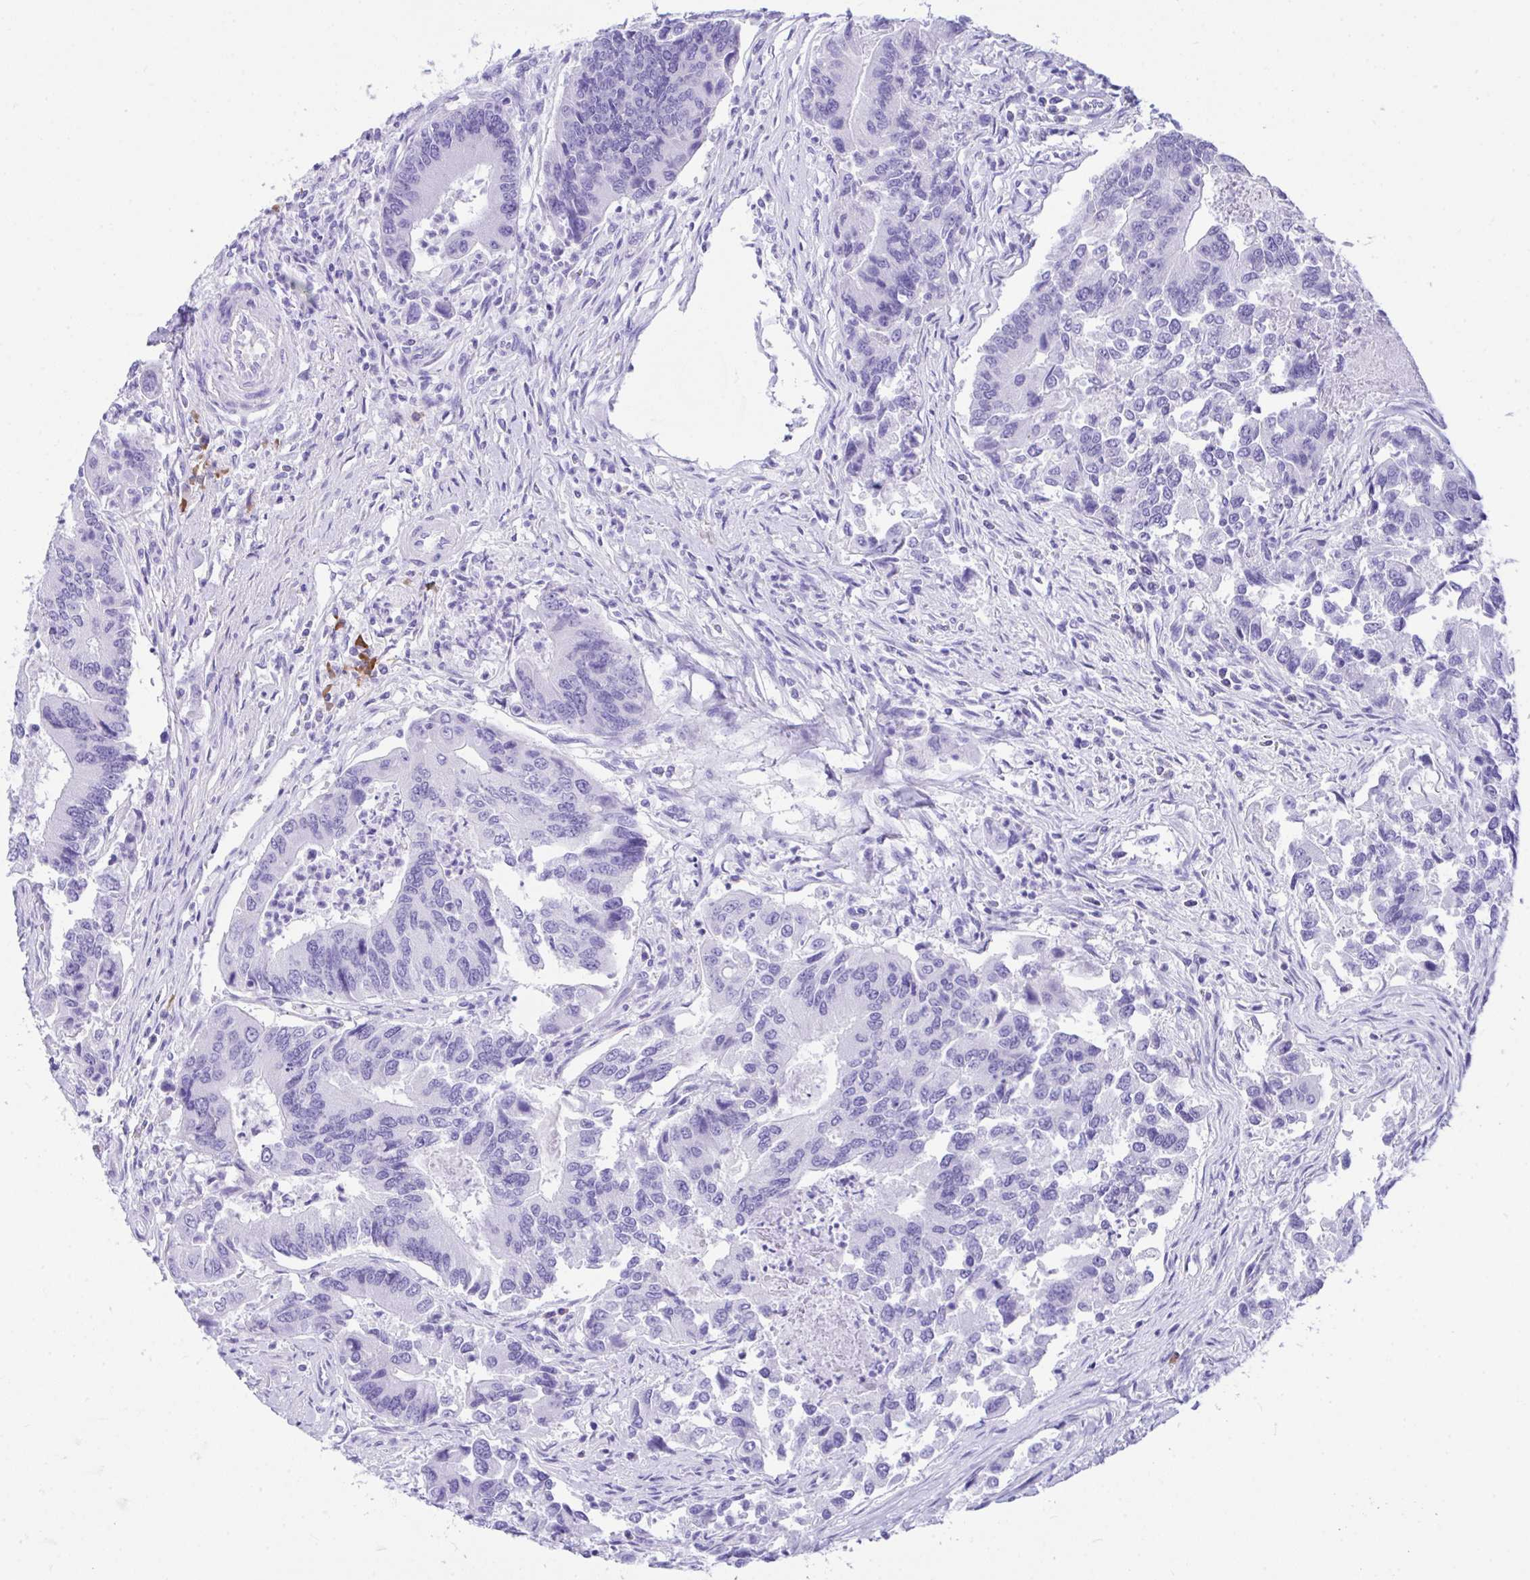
{"staining": {"intensity": "negative", "quantity": "none", "location": "none"}, "tissue": "colorectal cancer", "cell_type": "Tumor cells", "image_type": "cancer", "snomed": [{"axis": "morphology", "description": "Adenocarcinoma, NOS"}, {"axis": "topography", "description": "Colon"}], "caption": "The histopathology image demonstrates no staining of tumor cells in colorectal cancer (adenocarcinoma). (Immunohistochemistry, brightfield microscopy, high magnification).", "gene": "BEST4", "patient": {"sex": "female", "age": 67}}